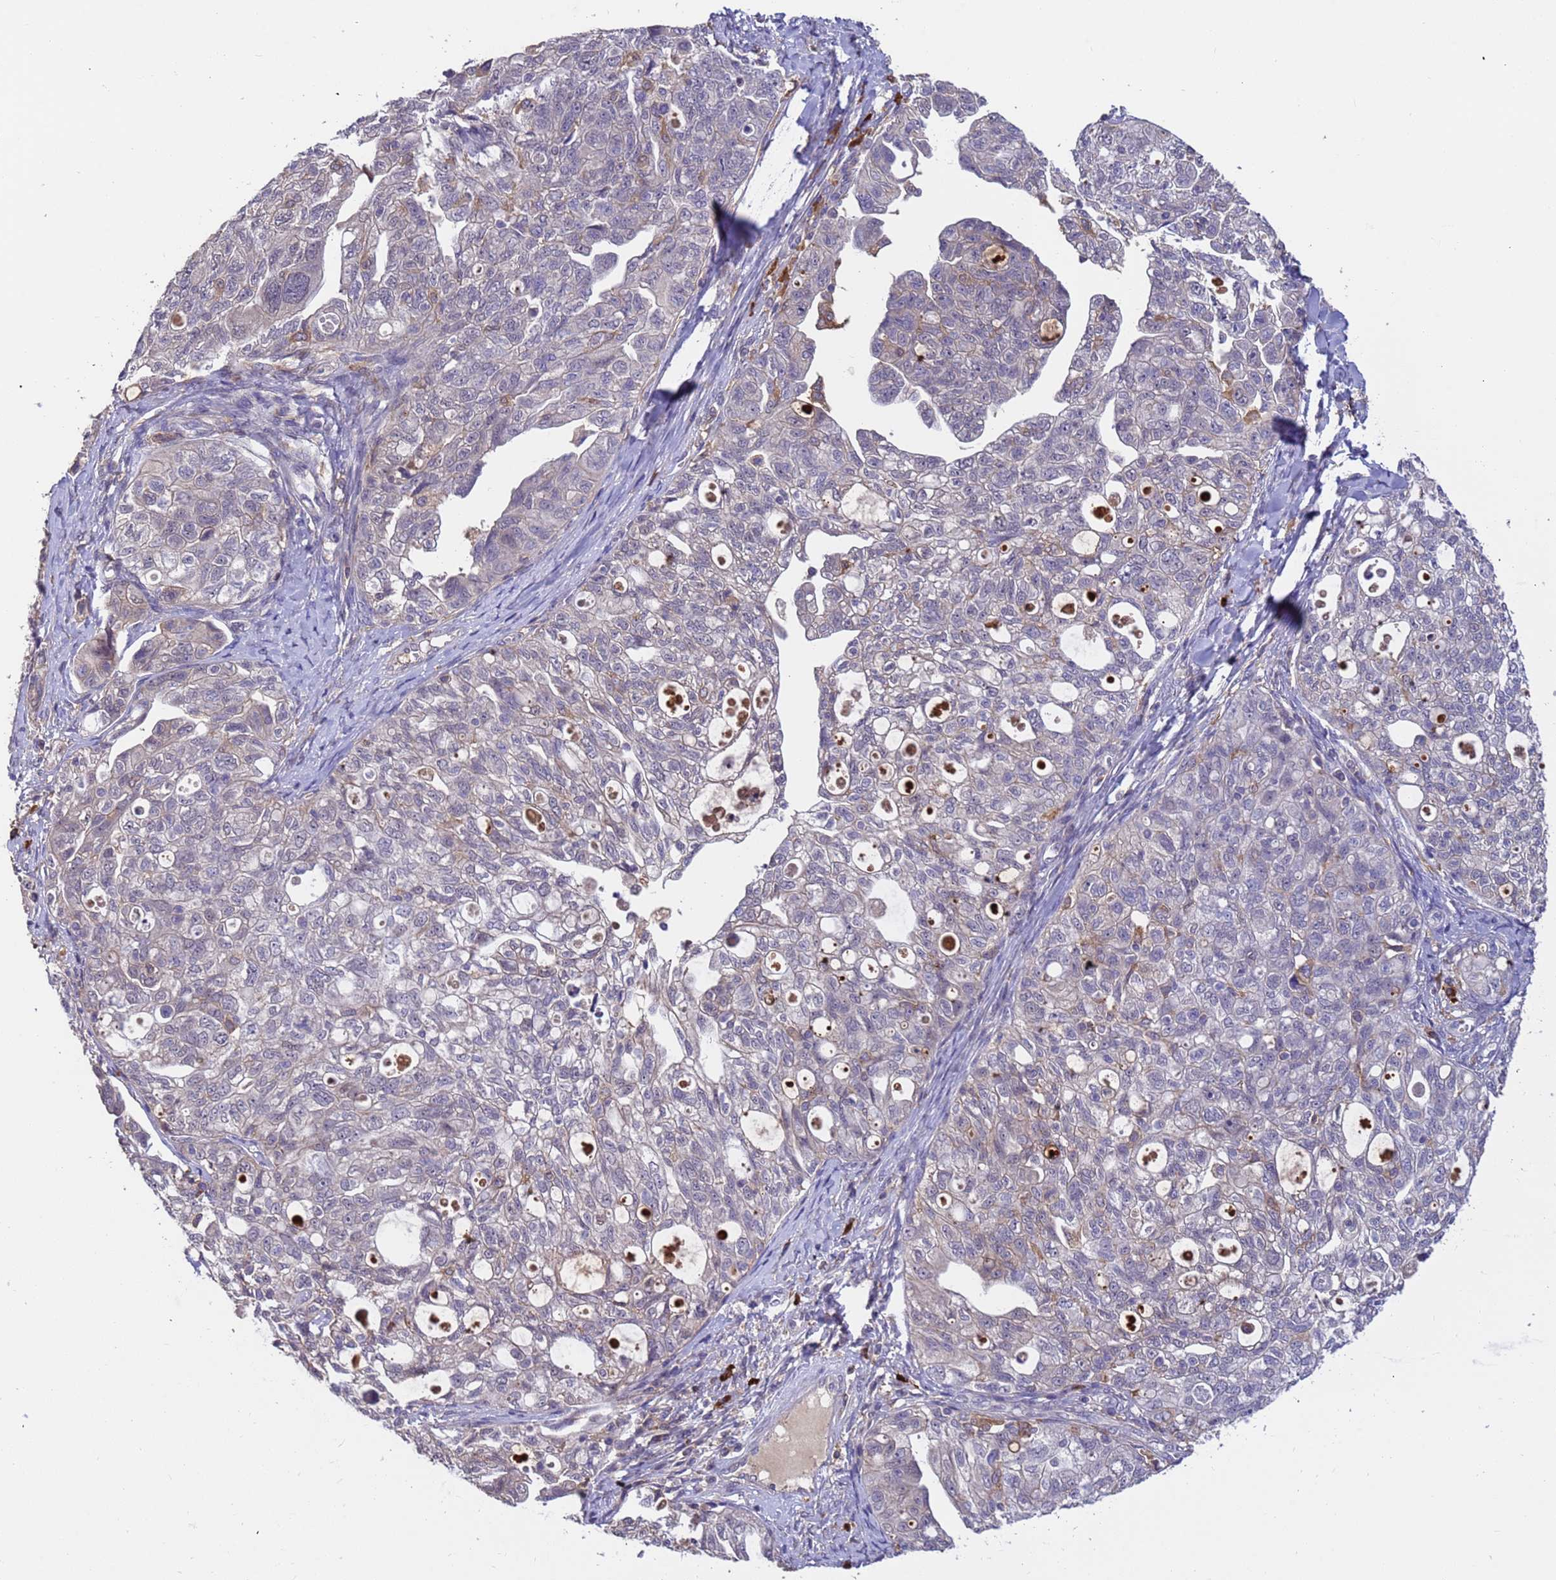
{"staining": {"intensity": "negative", "quantity": "none", "location": "none"}, "tissue": "ovarian cancer", "cell_type": "Tumor cells", "image_type": "cancer", "snomed": [{"axis": "morphology", "description": "Carcinoma, NOS"}, {"axis": "morphology", "description": "Cystadenocarcinoma, serous, NOS"}, {"axis": "topography", "description": "Ovary"}], "caption": "This is a histopathology image of immunohistochemistry (IHC) staining of serous cystadenocarcinoma (ovarian), which shows no expression in tumor cells.", "gene": "AMPD3", "patient": {"sex": "female", "age": 69}}